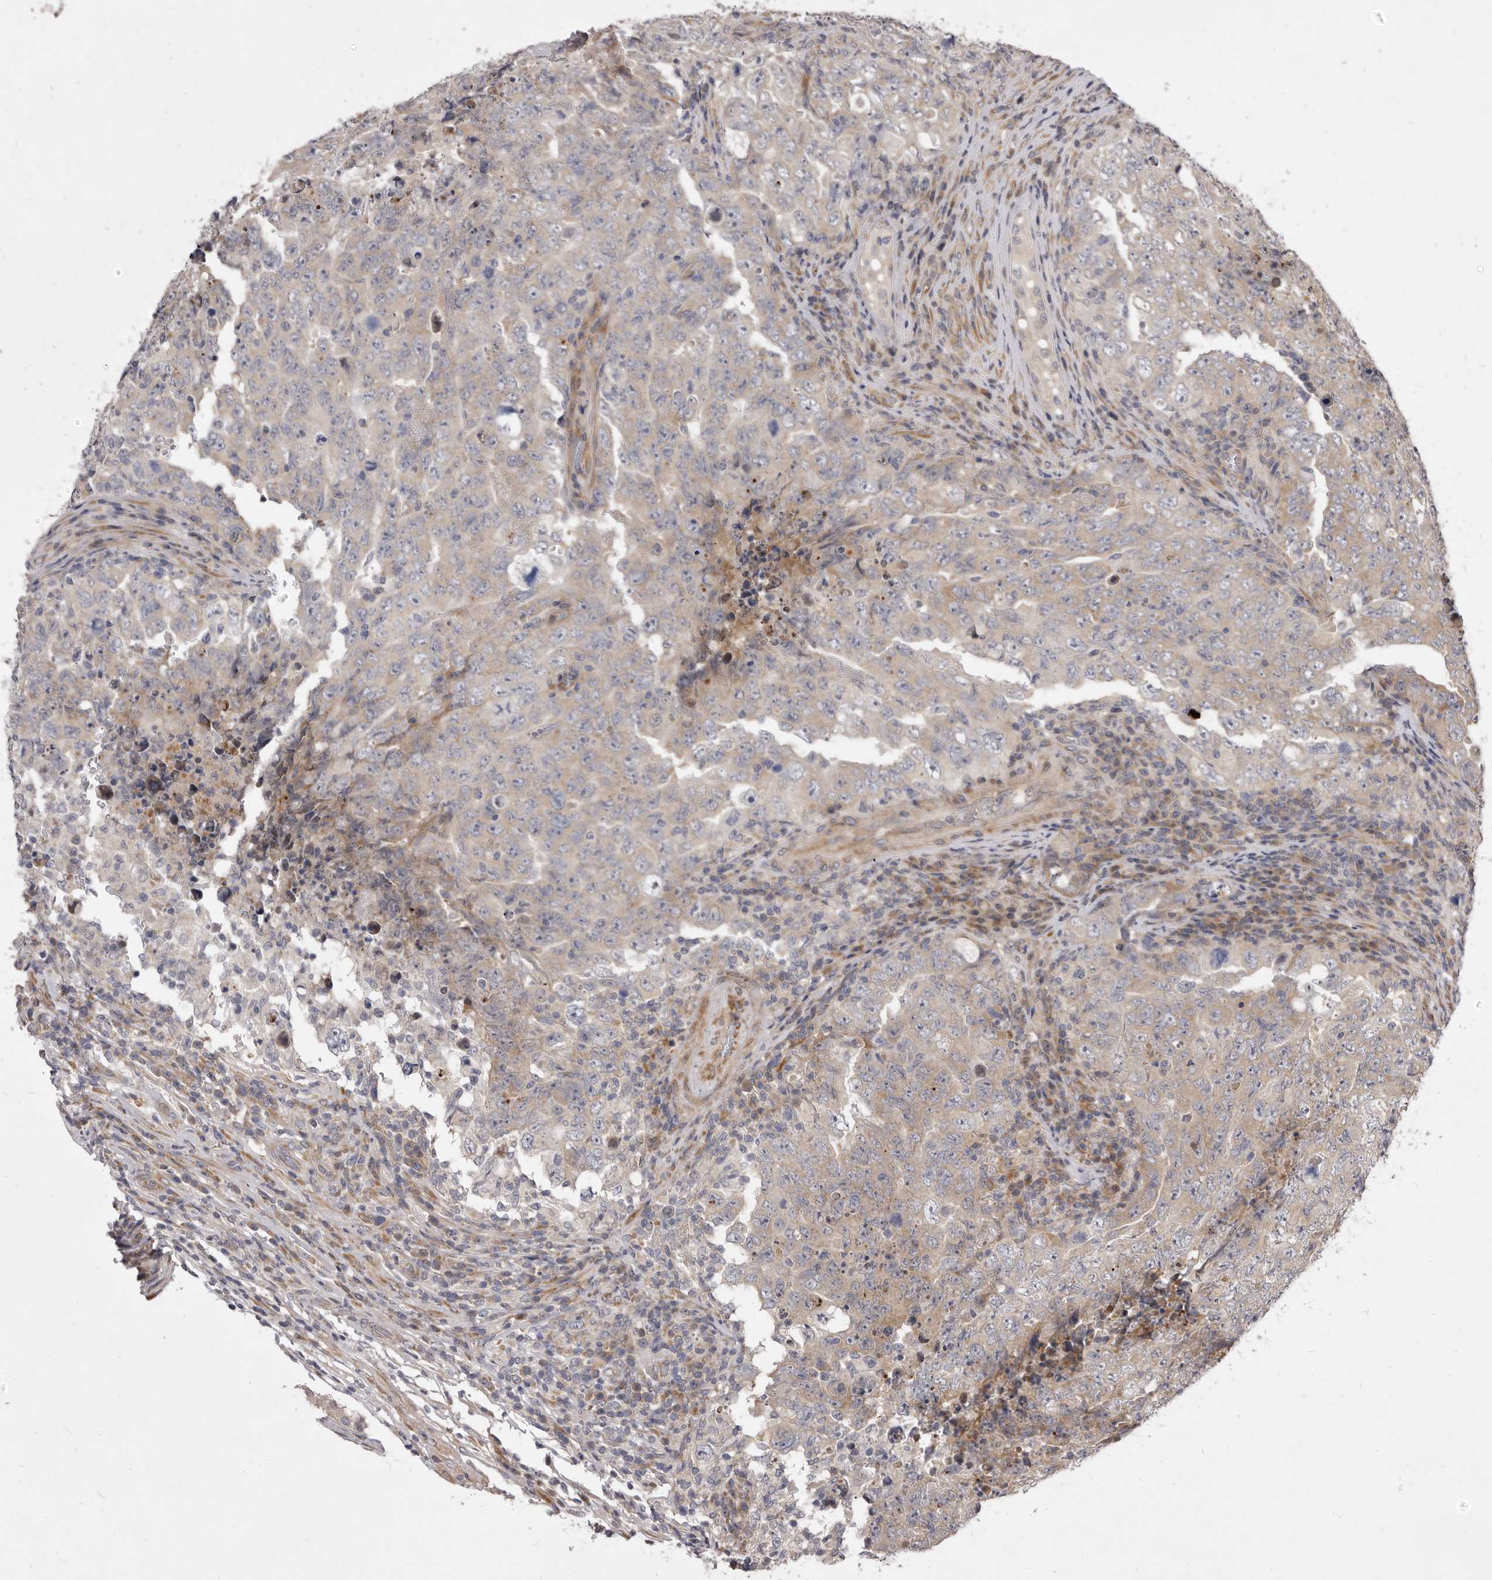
{"staining": {"intensity": "weak", "quantity": "<25%", "location": "cytoplasmic/membranous"}, "tissue": "testis cancer", "cell_type": "Tumor cells", "image_type": "cancer", "snomed": [{"axis": "morphology", "description": "Carcinoma, Embryonal, NOS"}, {"axis": "topography", "description": "Testis"}], "caption": "Testis cancer (embryonal carcinoma) was stained to show a protein in brown. There is no significant expression in tumor cells.", "gene": "TBC1D8B", "patient": {"sex": "male", "age": 26}}